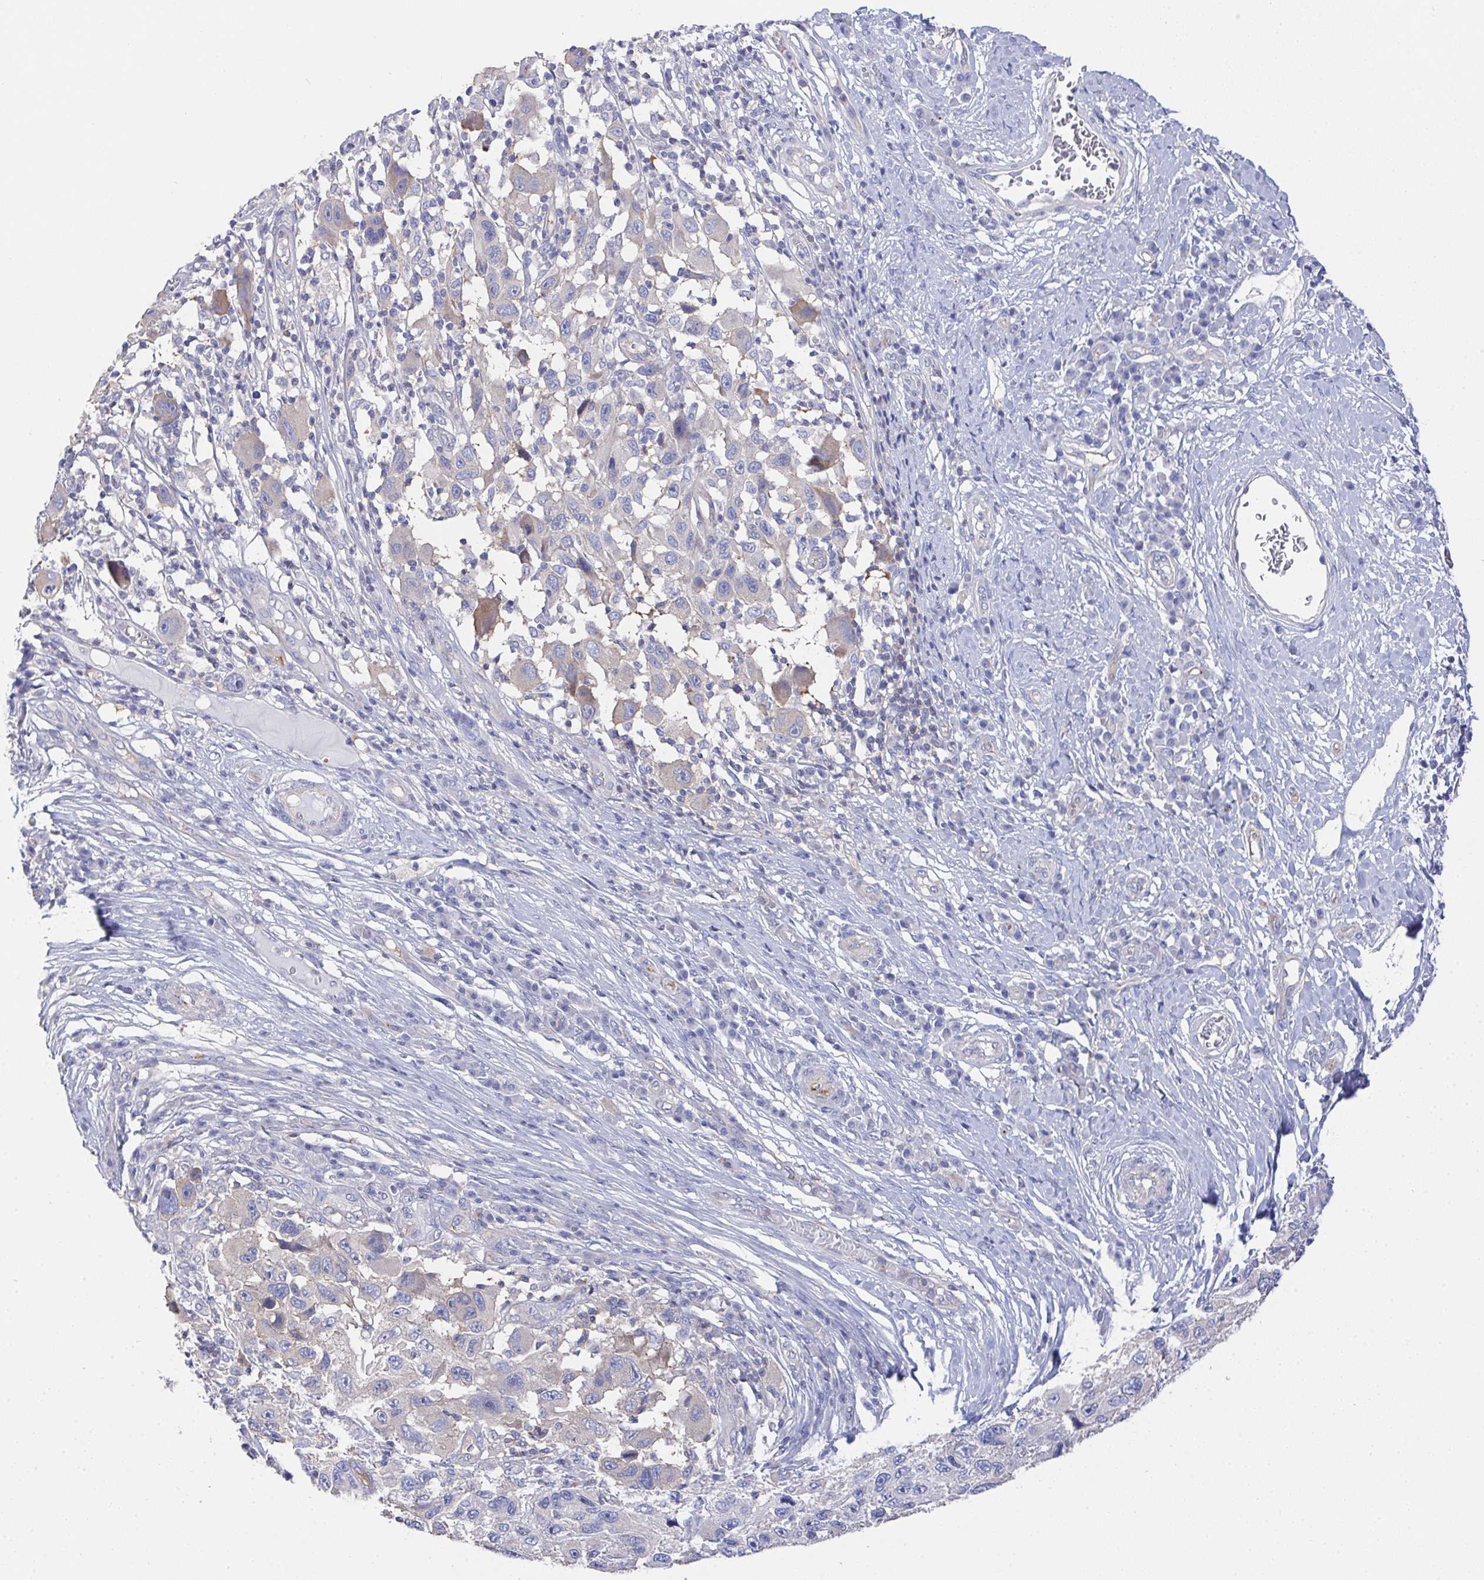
{"staining": {"intensity": "negative", "quantity": "none", "location": "none"}, "tissue": "melanoma", "cell_type": "Tumor cells", "image_type": "cancer", "snomed": [{"axis": "morphology", "description": "Malignant melanoma, NOS"}, {"axis": "topography", "description": "Skin"}], "caption": "IHC photomicrograph of melanoma stained for a protein (brown), which displays no positivity in tumor cells. (Stains: DAB (3,3'-diaminobenzidine) immunohistochemistry (IHC) with hematoxylin counter stain, Microscopy: brightfield microscopy at high magnification).", "gene": "PRG3", "patient": {"sex": "male", "age": 53}}